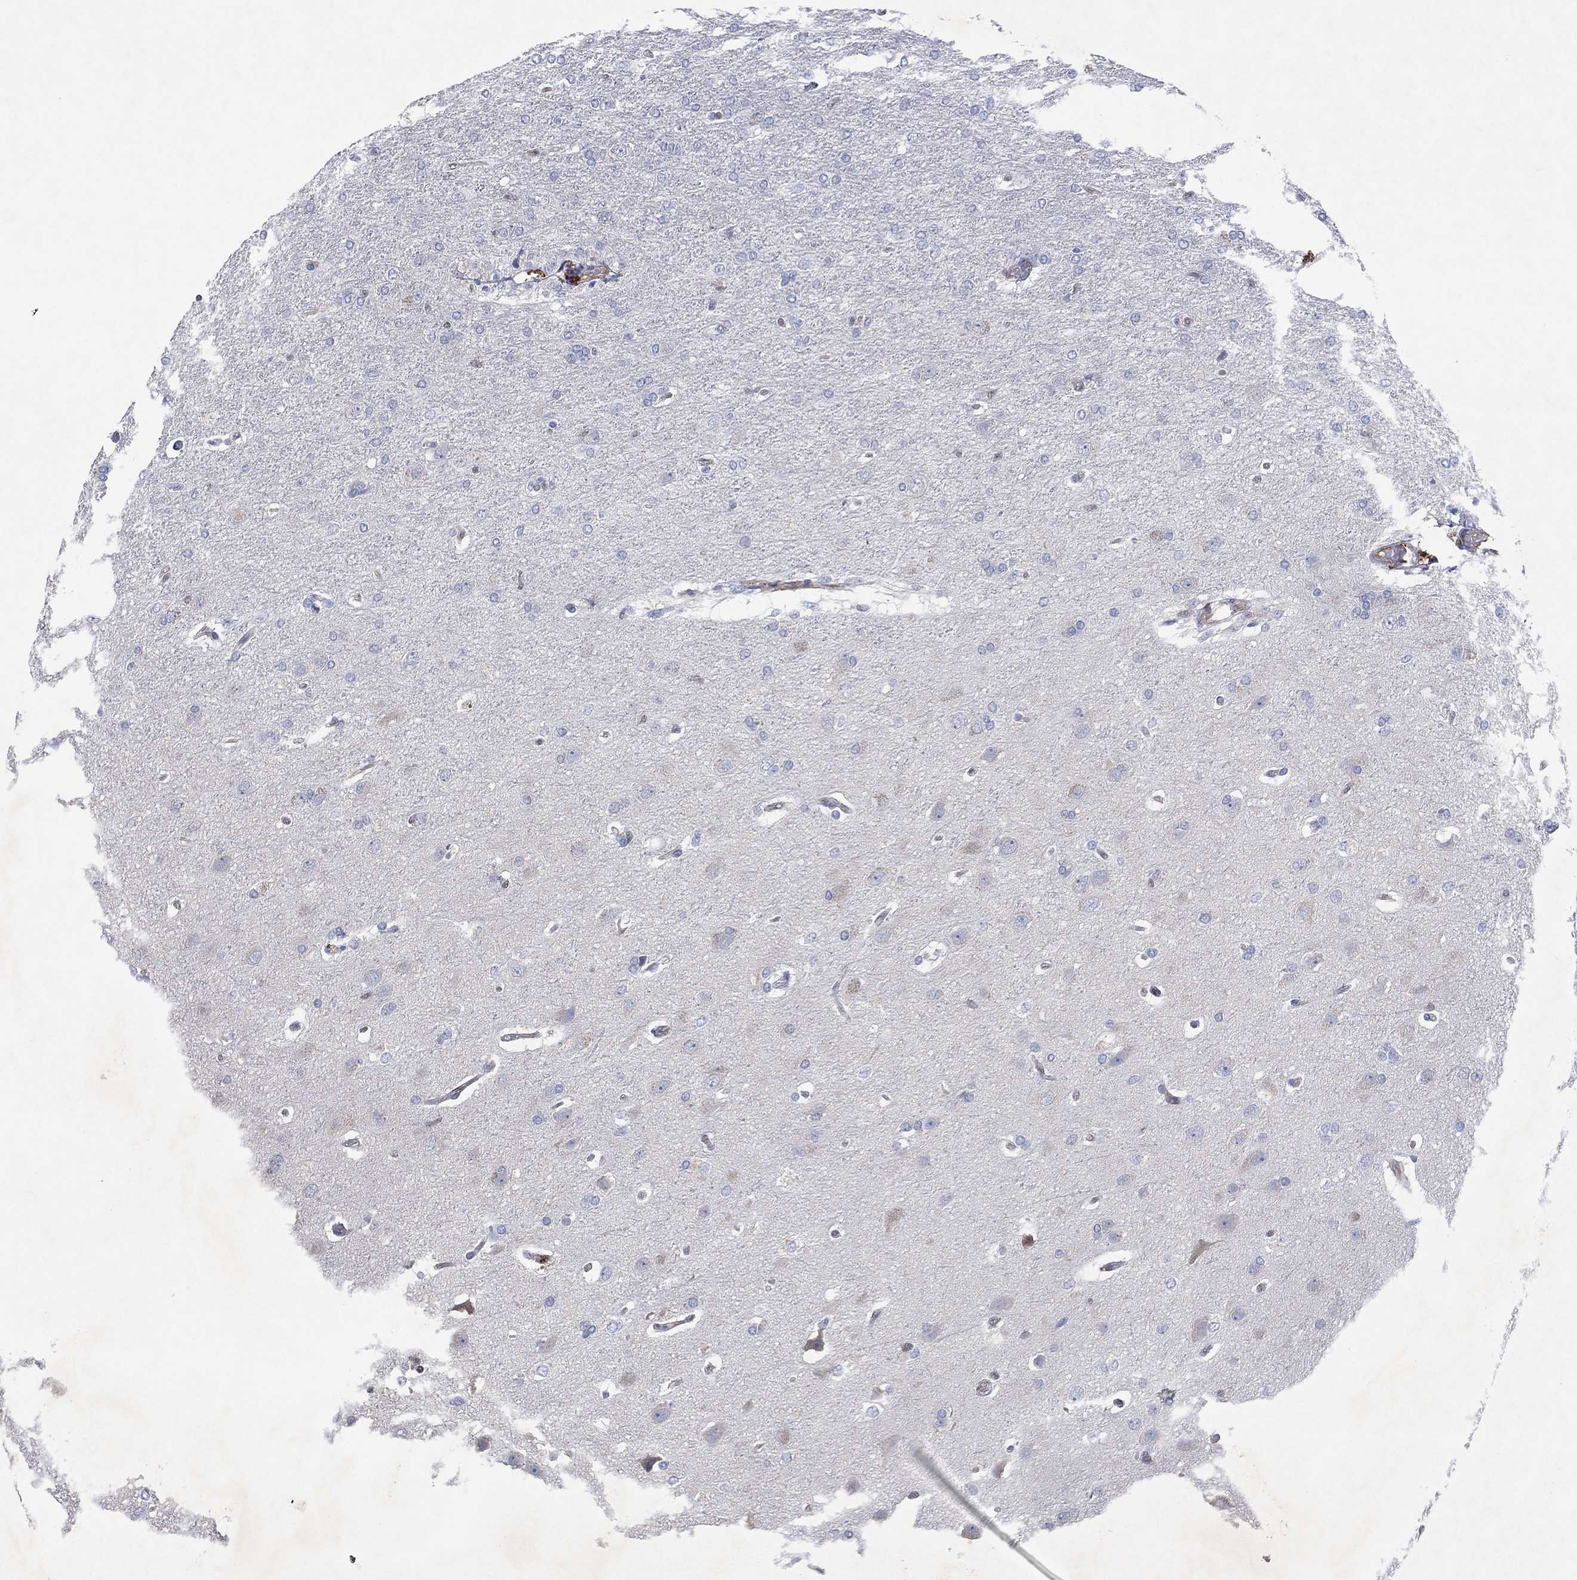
{"staining": {"intensity": "negative", "quantity": "none", "location": "none"}, "tissue": "glioma", "cell_type": "Tumor cells", "image_type": "cancer", "snomed": [{"axis": "morphology", "description": "Glioma, malignant, High grade"}, {"axis": "topography", "description": "Brain"}], "caption": "Protein analysis of glioma shows no significant staining in tumor cells.", "gene": "FLI1", "patient": {"sex": "male", "age": 68}}